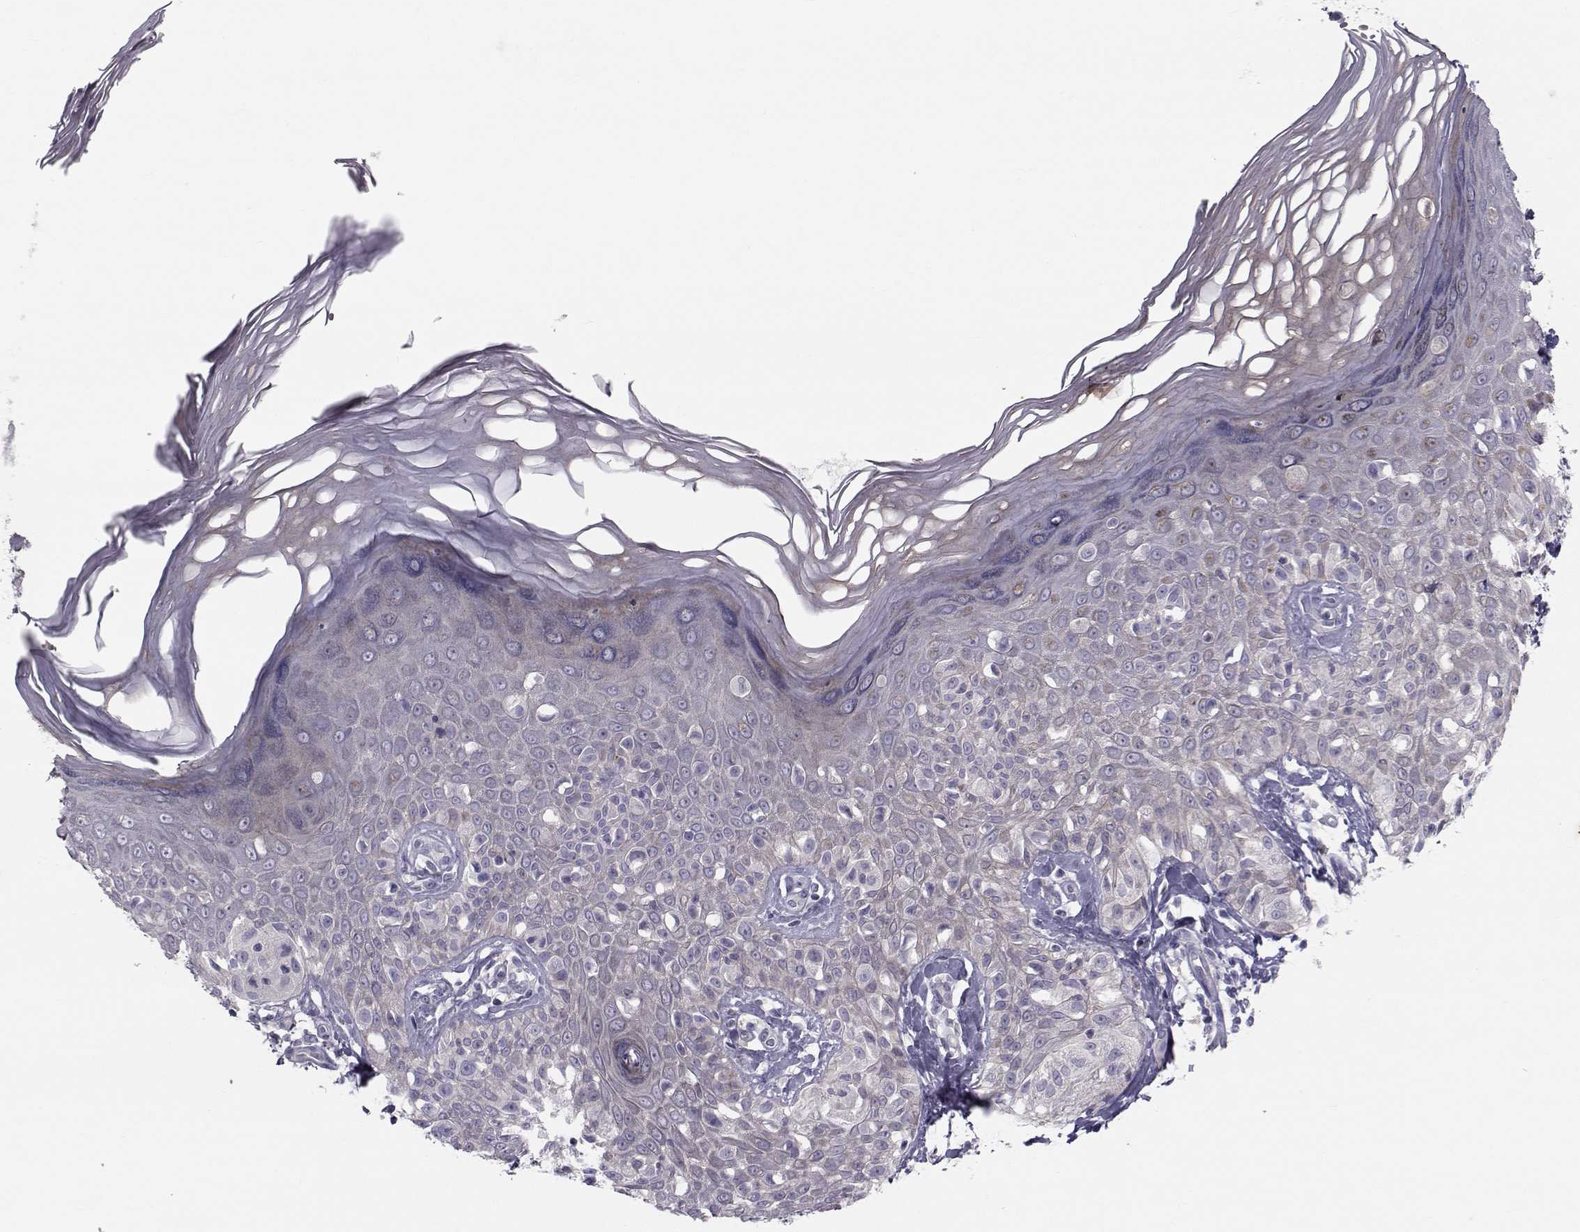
{"staining": {"intensity": "negative", "quantity": "none", "location": "none"}, "tissue": "melanoma", "cell_type": "Tumor cells", "image_type": "cancer", "snomed": [{"axis": "morphology", "description": "Malignant melanoma, NOS"}, {"axis": "topography", "description": "Skin"}], "caption": "Human malignant melanoma stained for a protein using immunohistochemistry (IHC) reveals no expression in tumor cells.", "gene": "GARIN3", "patient": {"sex": "female", "age": 73}}